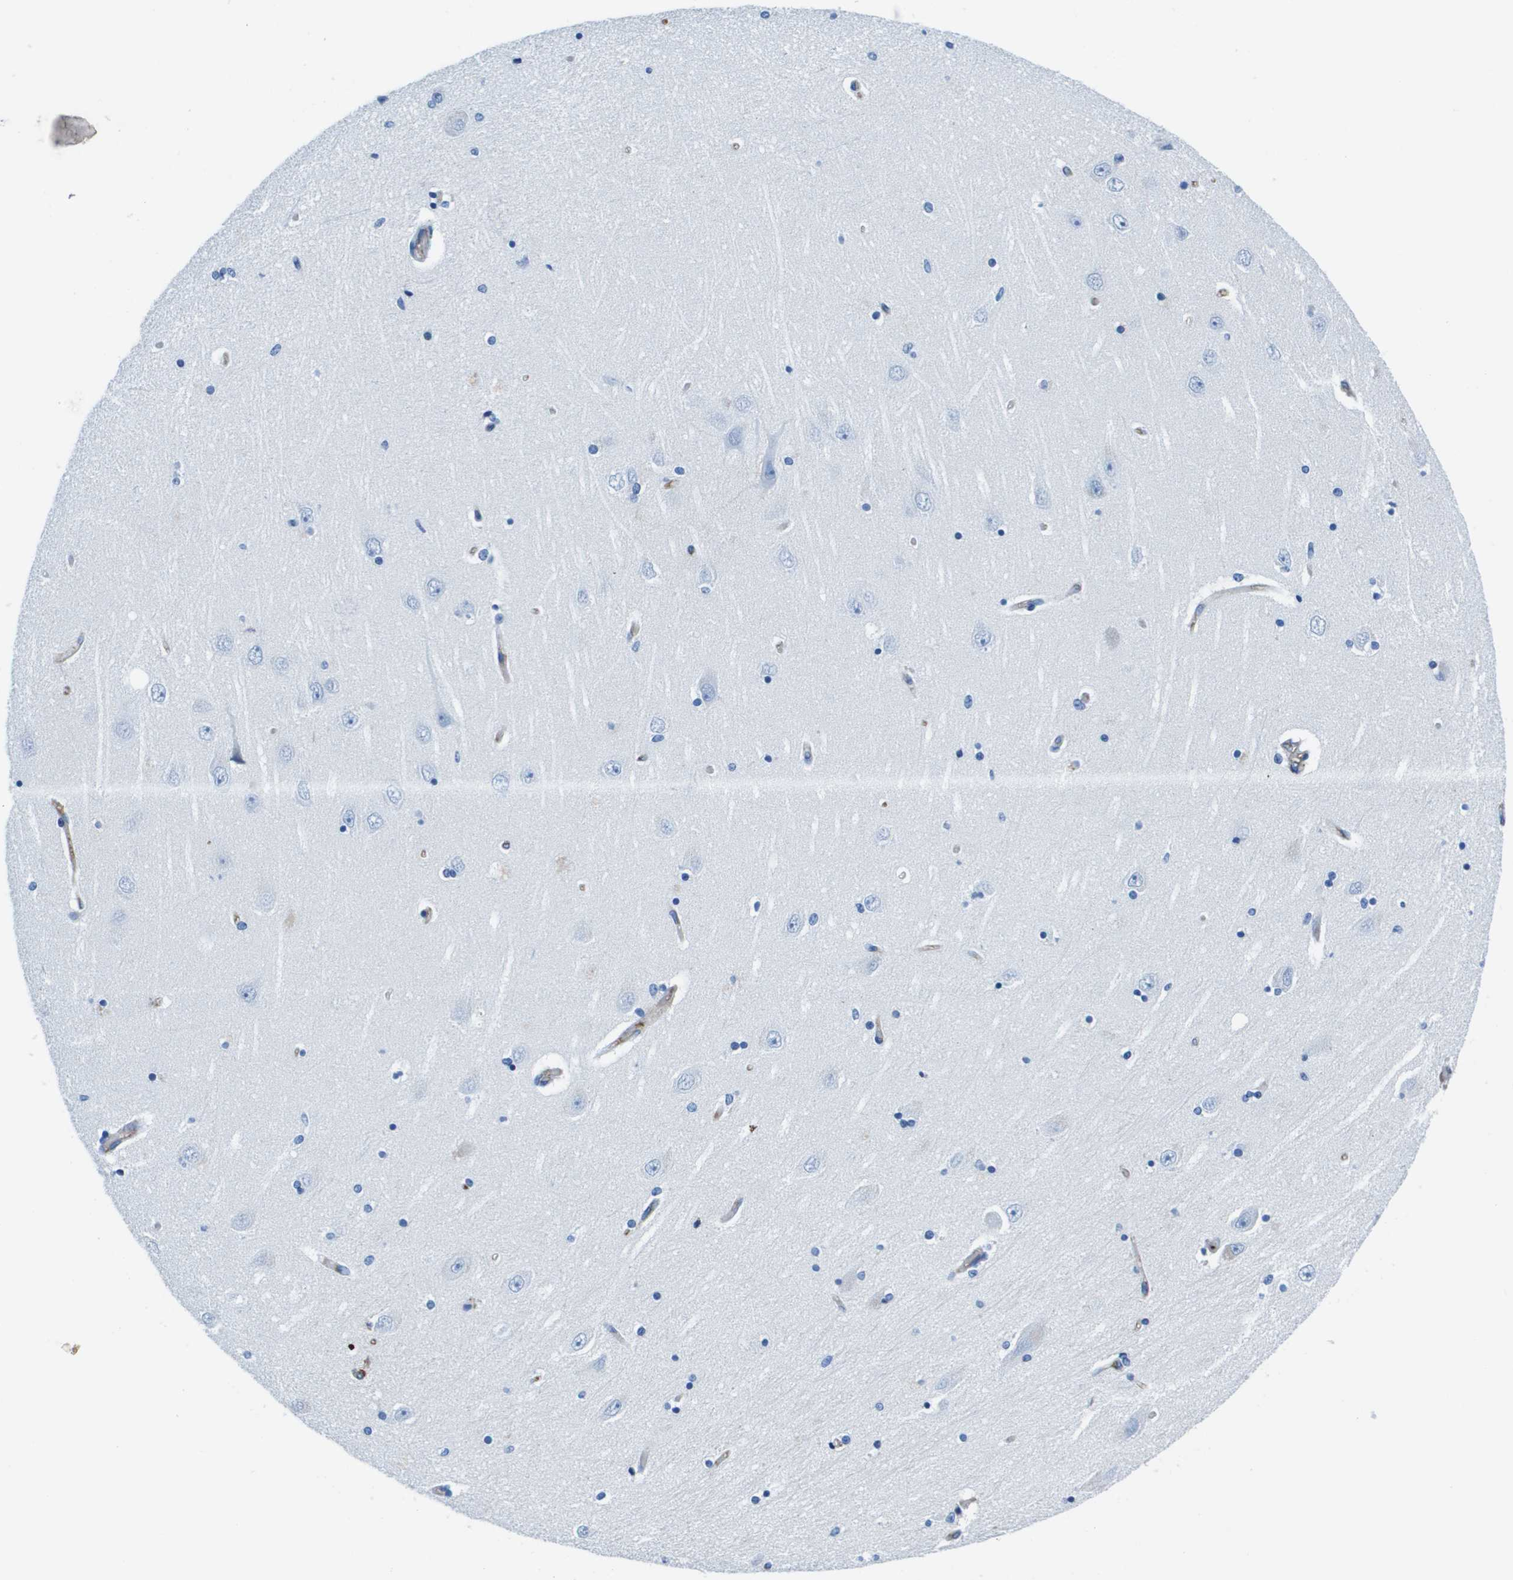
{"staining": {"intensity": "negative", "quantity": "none", "location": "none"}, "tissue": "hippocampus", "cell_type": "Glial cells", "image_type": "normal", "snomed": [{"axis": "morphology", "description": "Normal tissue, NOS"}, {"axis": "topography", "description": "Hippocampus"}], "caption": "An immunohistochemistry (IHC) photomicrograph of unremarkable hippocampus is shown. There is no staining in glial cells of hippocampus. (Brightfield microscopy of DAB IHC at high magnification).", "gene": "VTN", "patient": {"sex": "female", "age": 54}}